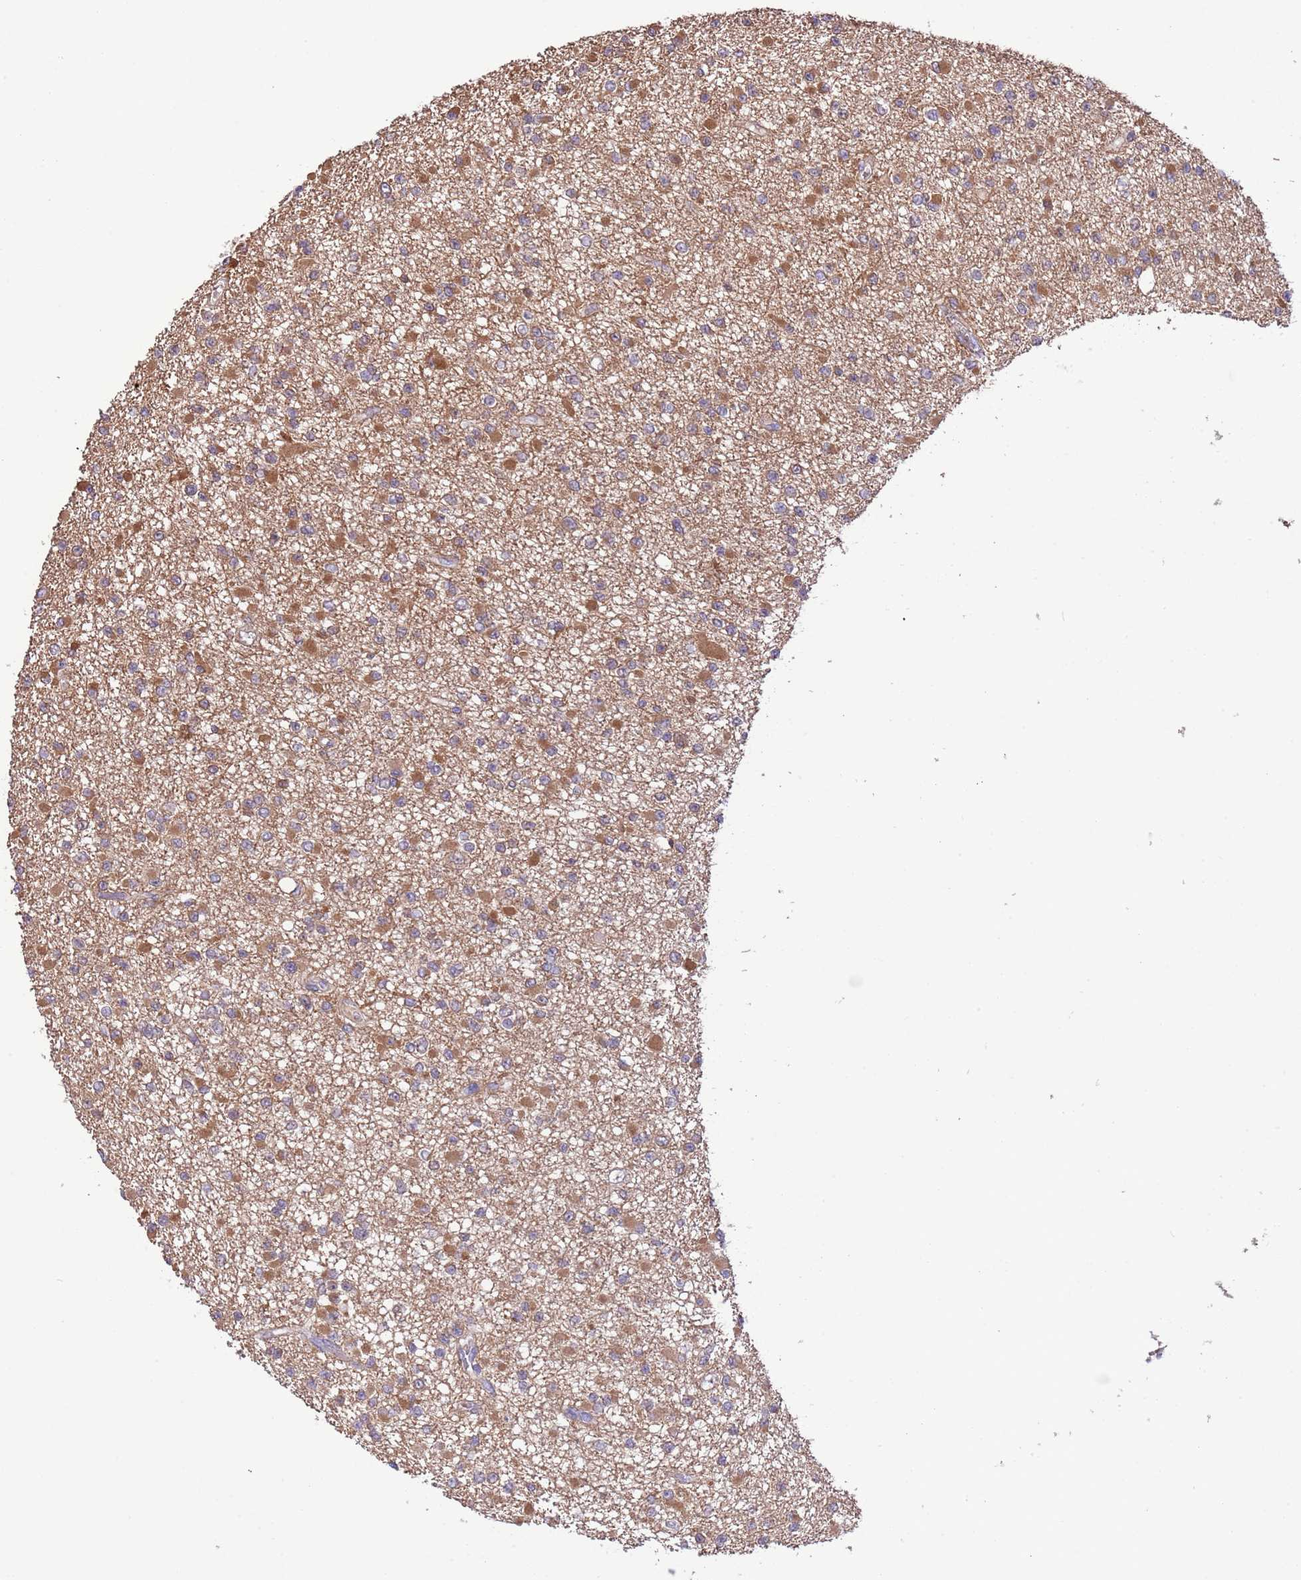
{"staining": {"intensity": "moderate", "quantity": ">75%", "location": "cytoplasmic/membranous"}, "tissue": "glioma", "cell_type": "Tumor cells", "image_type": "cancer", "snomed": [{"axis": "morphology", "description": "Glioma, malignant, Low grade"}, {"axis": "topography", "description": "Brain"}], "caption": "Tumor cells show medium levels of moderate cytoplasmic/membranous expression in approximately >75% of cells in human malignant glioma (low-grade). Ihc stains the protein of interest in brown and the nuclei are stained blue.", "gene": "PRR32", "patient": {"sex": "female", "age": 22}}